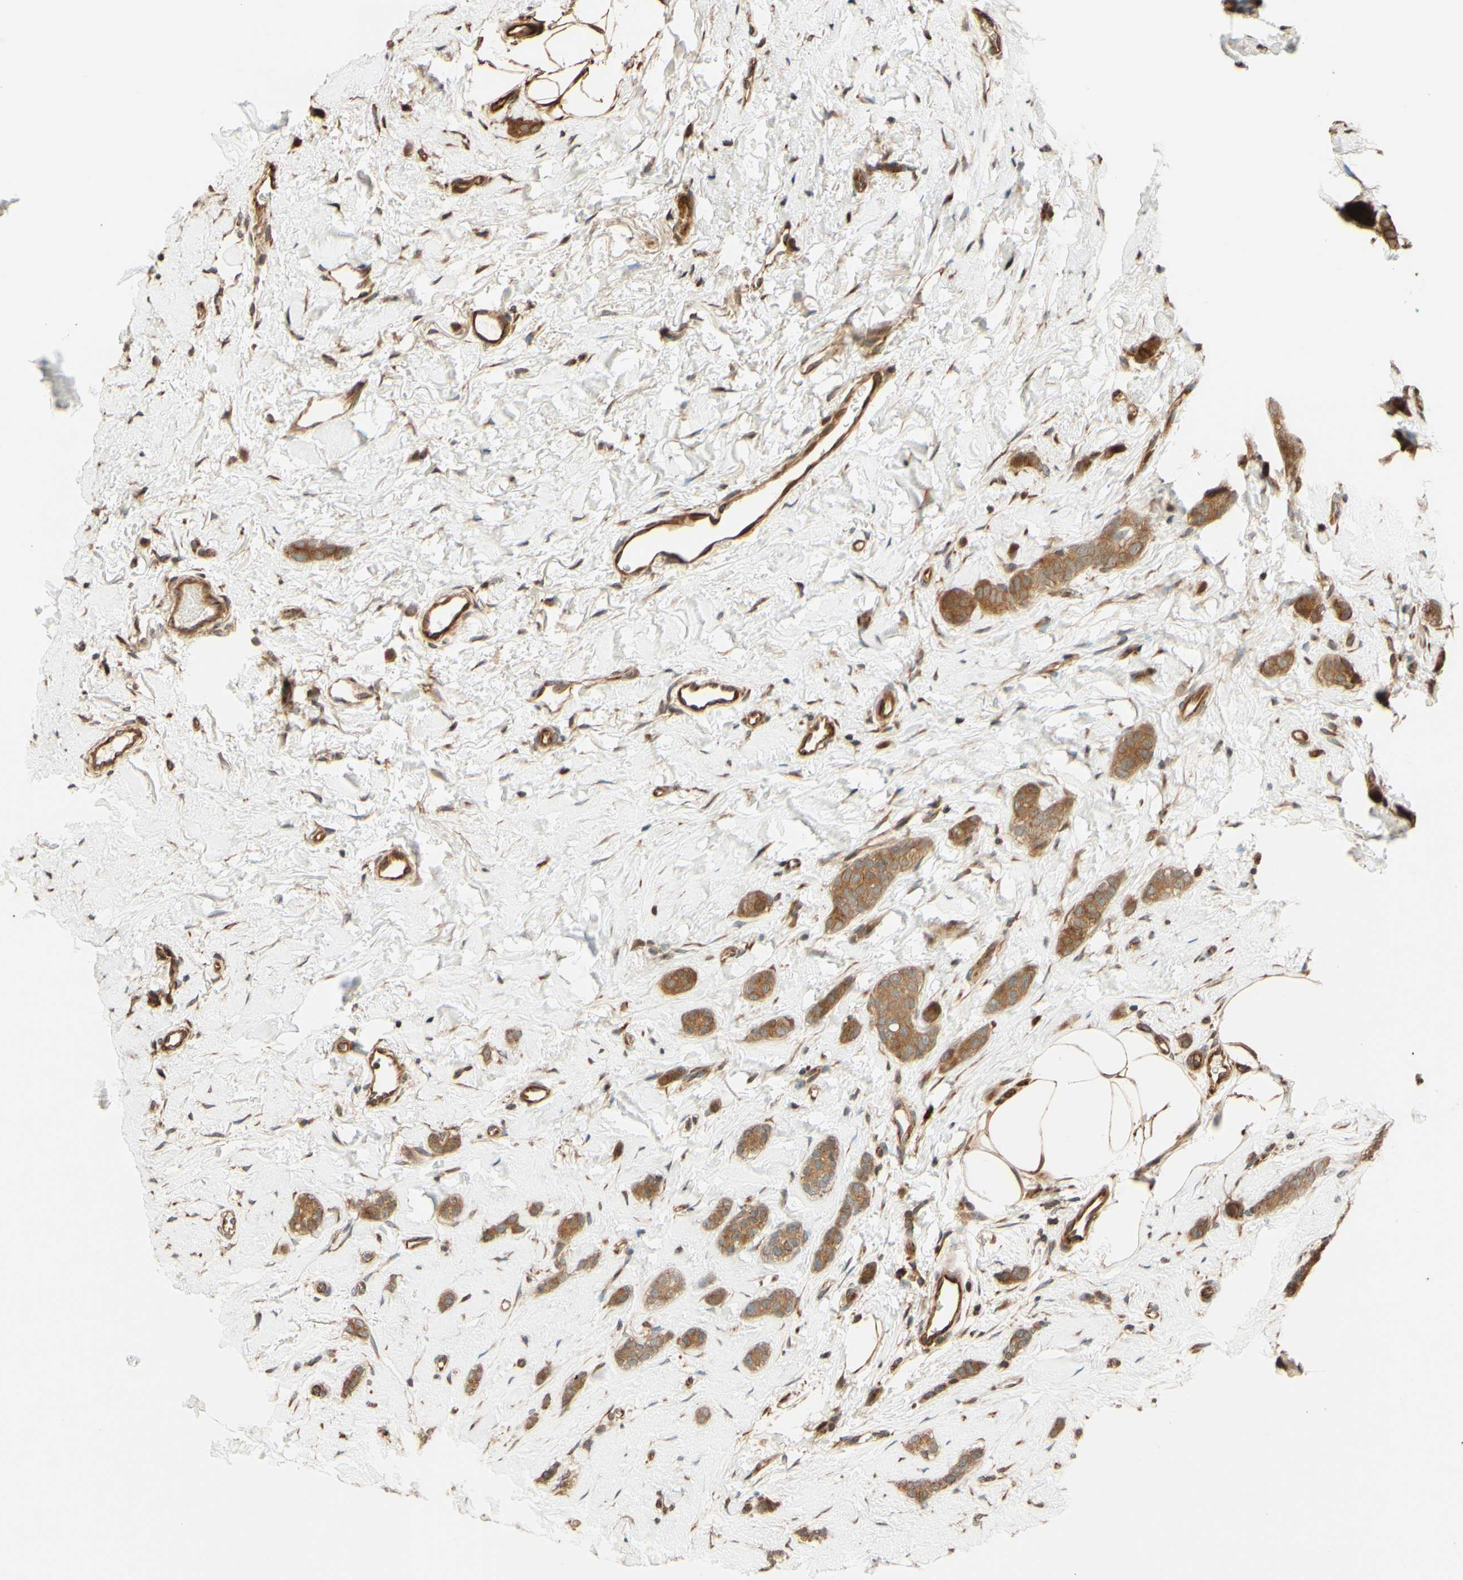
{"staining": {"intensity": "moderate", "quantity": ">75%", "location": "cytoplasmic/membranous"}, "tissue": "breast cancer", "cell_type": "Tumor cells", "image_type": "cancer", "snomed": [{"axis": "morphology", "description": "Lobular carcinoma"}, {"axis": "topography", "description": "Skin"}, {"axis": "topography", "description": "Breast"}], "caption": "A brown stain highlights moderate cytoplasmic/membranous expression of a protein in human breast cancer (lobular carcinoma) tumor cells.", "gene": "RNF19A", "patient": {"sex": "female", "age": 46}}